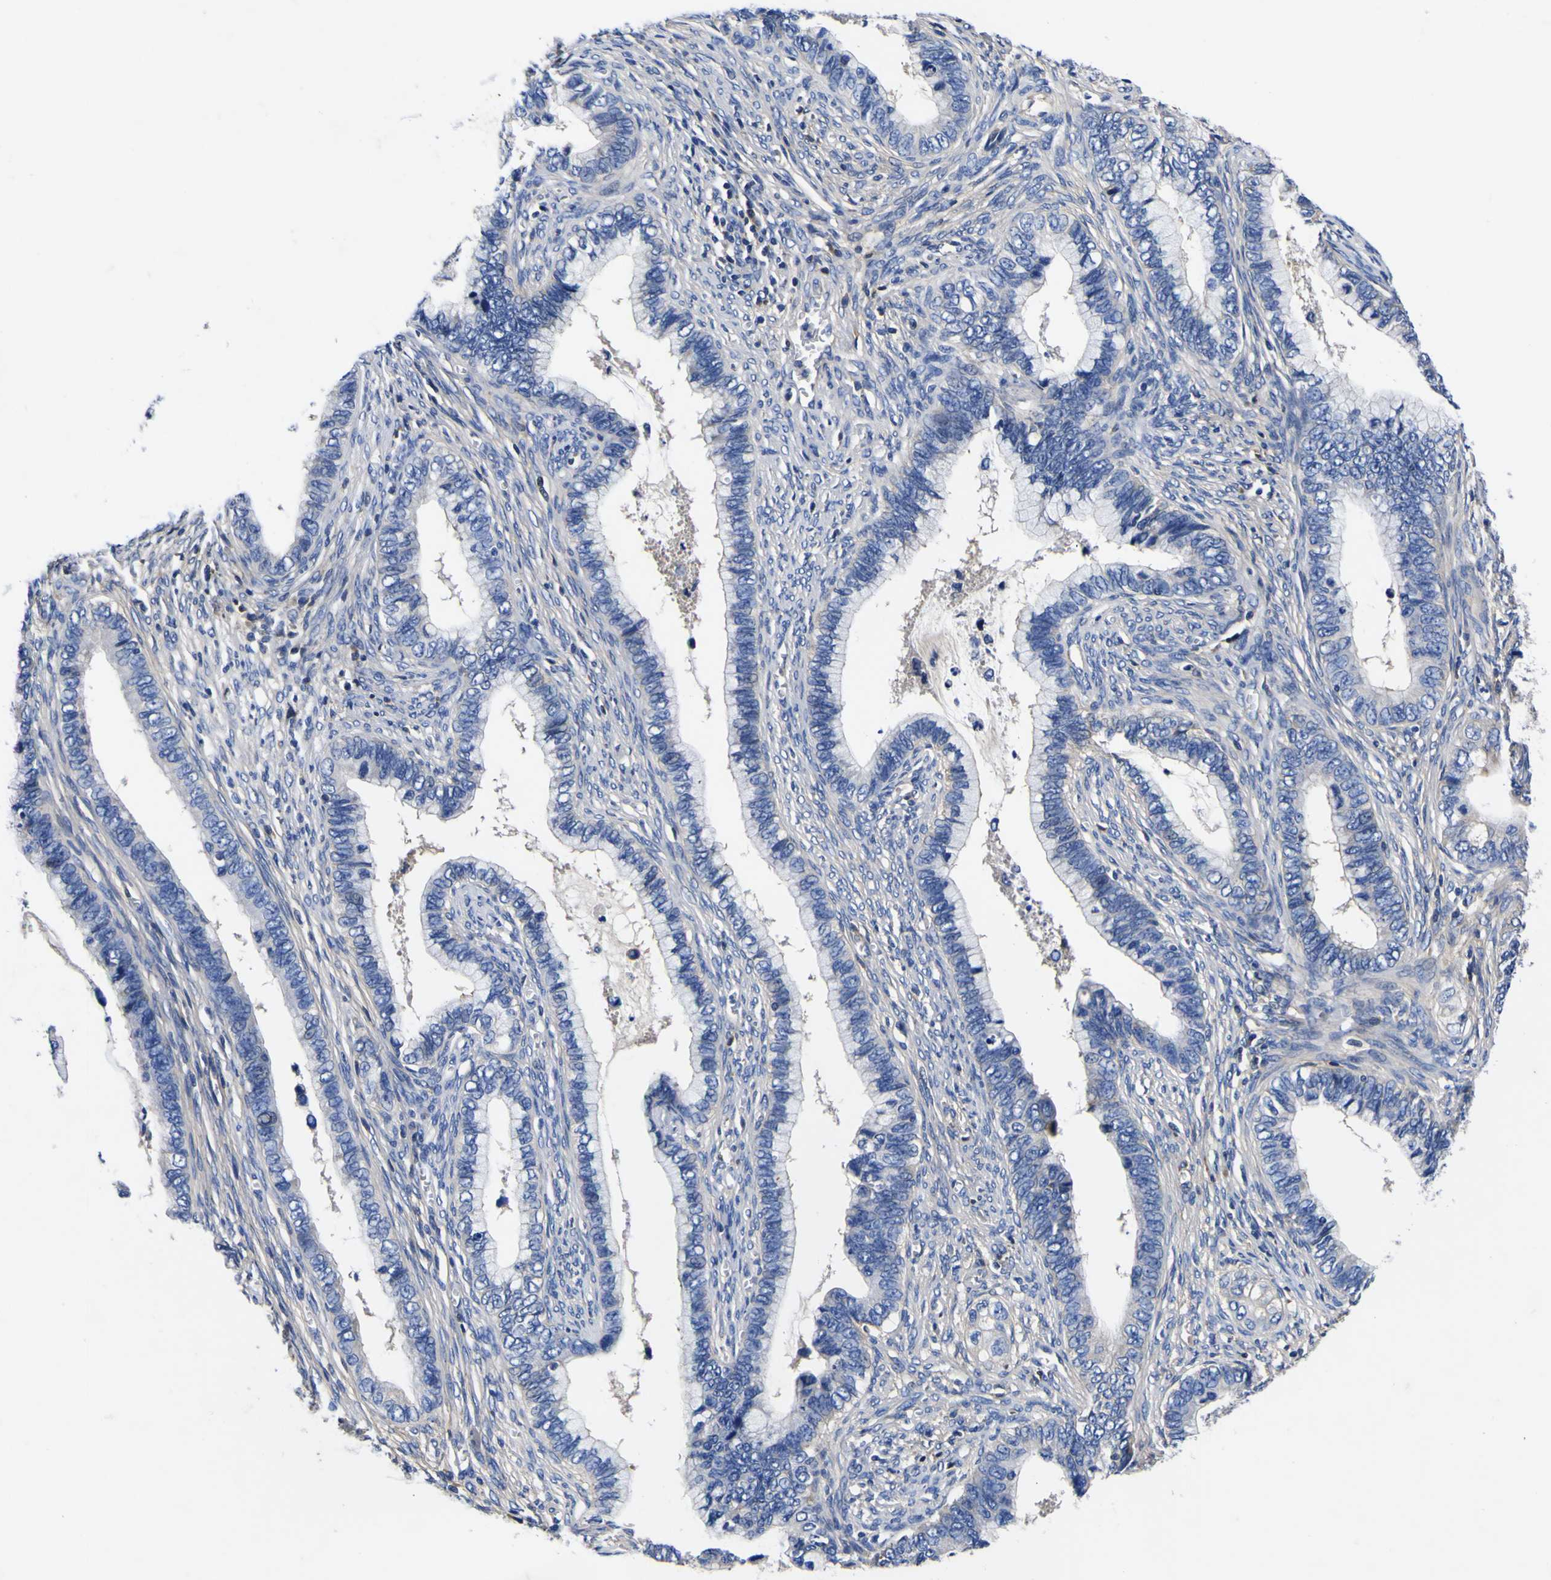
{"staining": {"intensity": "negative", "quantity": "none", "location": "none"}, "tissue": "cervical cancer", "cell_type": "Tumor cells", "image_type": "cancer", "snomed": [{"axis": "morphology", "description": "Adenocarcinoma, NOS"}, {"axis": "topography", "description": "Cervix"}], "caption": "A high-resolution histopathology image shows IHC staining of cervical cancer, which displays no significant positivity in tumor cells.", "gene": "VASN", "patient": {"sex": "female", "age": 44}}